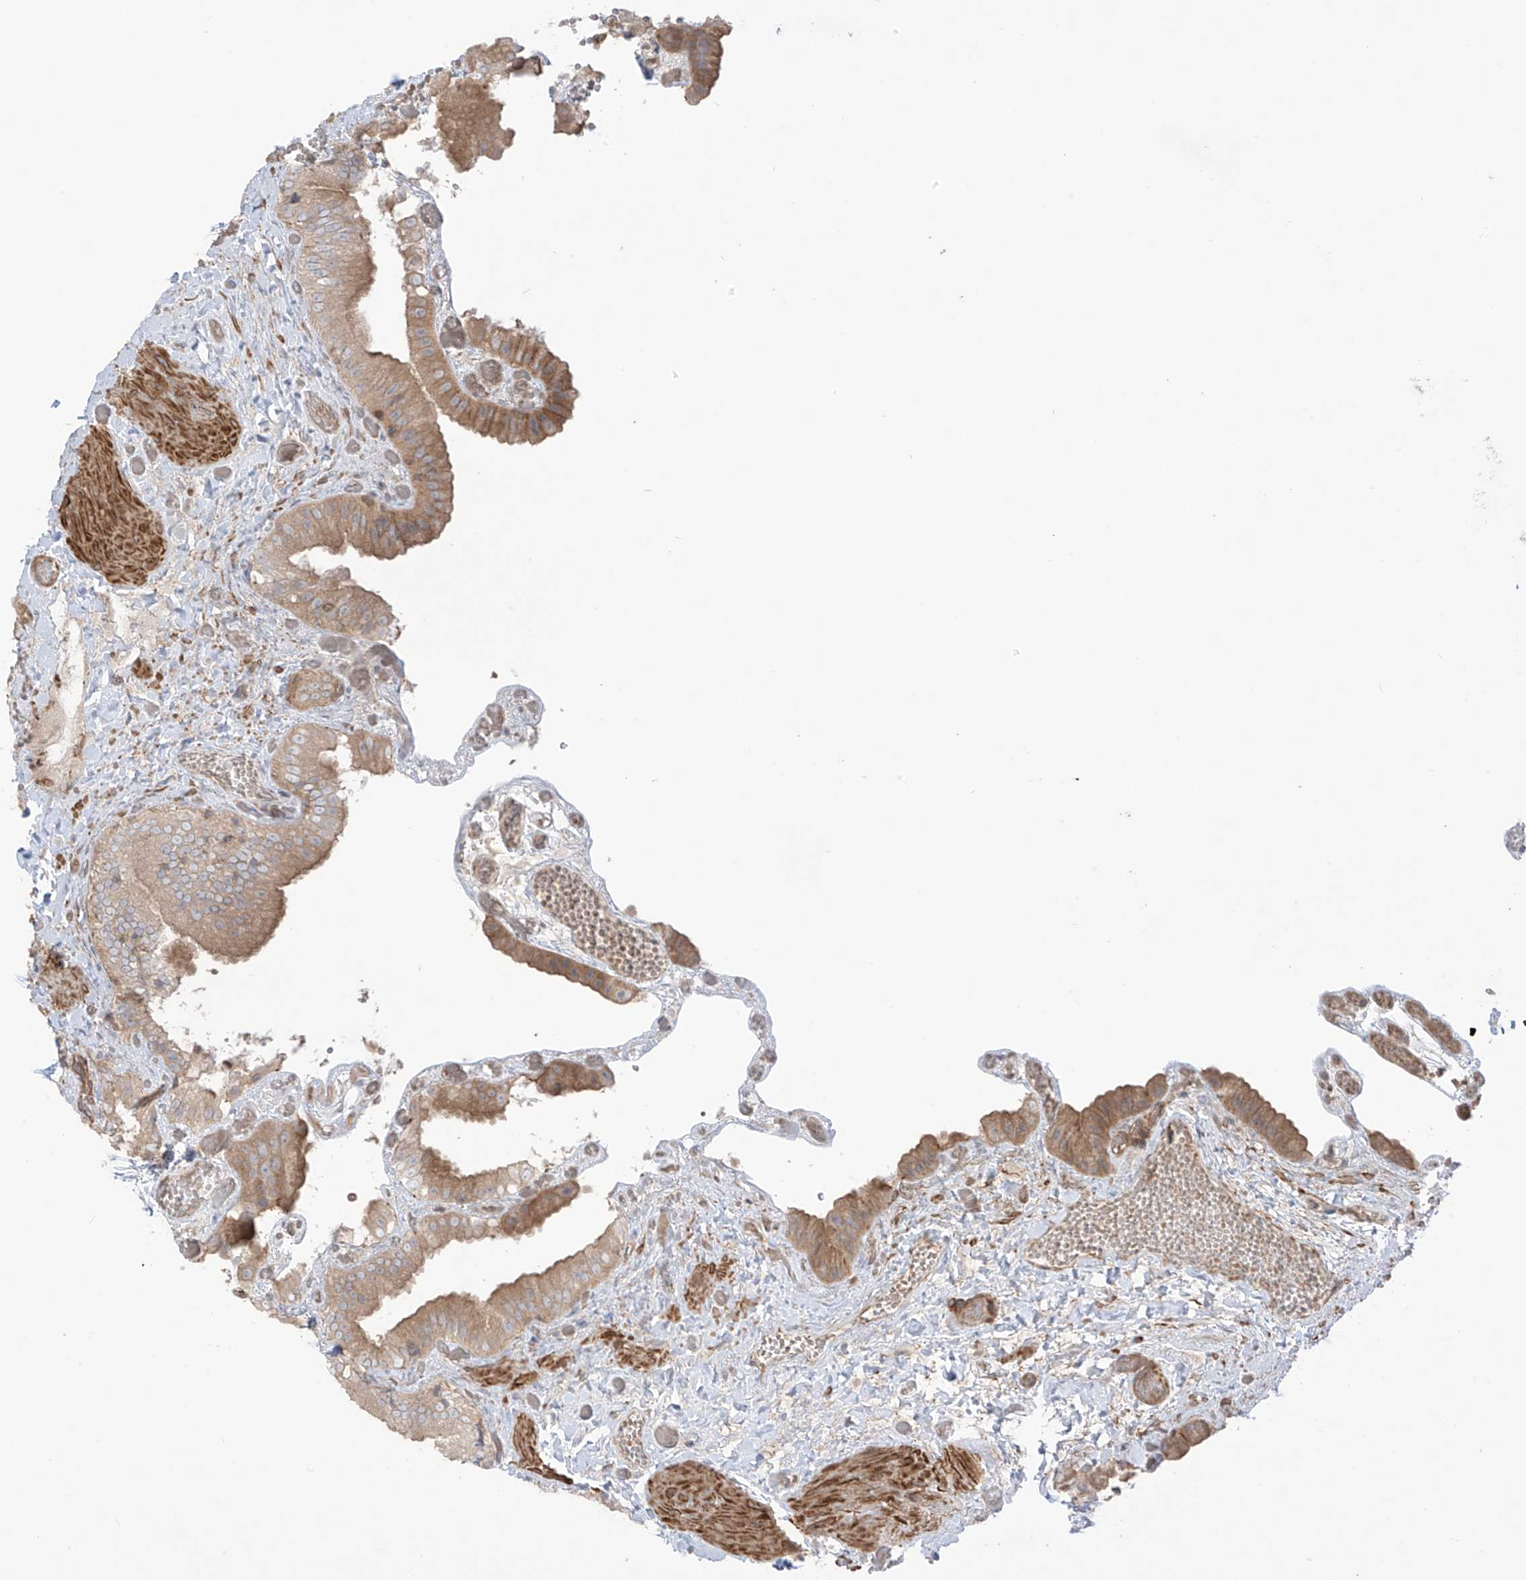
{"staining": {"intensity": "moderate", "quantity": "25%-75%", "location": "cytoplasmic/membranous"}, "tissue": "gallbladder", "cell_type": "Glandular cells", "image_type": "normal", "snomed": [{"axis": "morphology", "description": "Normal tissue, NOS"}, {"axis": "topography", "description": "Gallbladder"}], "caption": "This image shows immunohistochemistry staining of benign gallbladder, with medium moderate cytoplasmic/membranous staining in approximately 25%-75% of glandular cells.", "gene": "TRMU", "patient": {"sex": "female", "age": 64}}